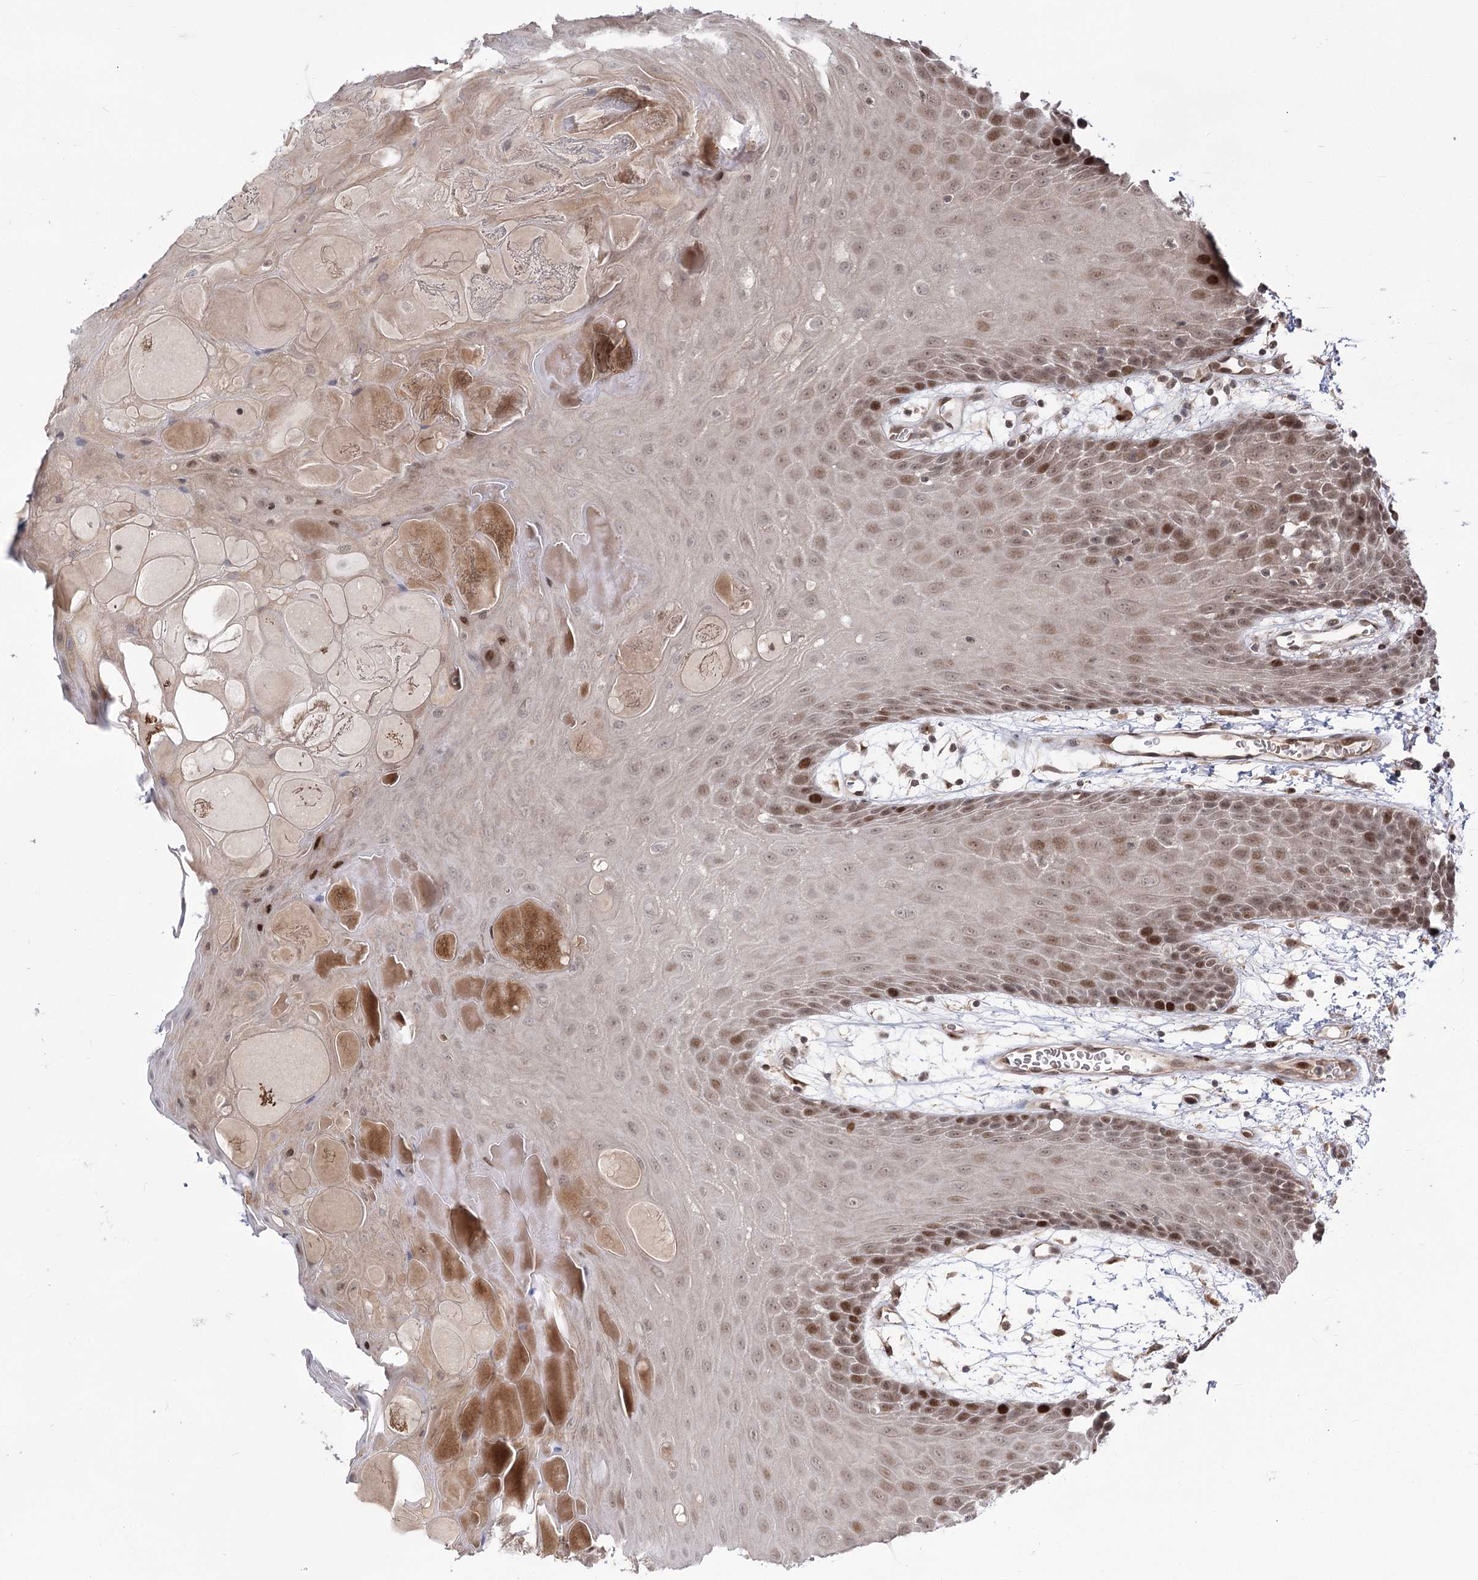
{"staining": {"intensity": "moderate", "quantity": "25%-75%", "location": "nuclear"}, "tissue": "oral mucosa", "cell_type": "Squamous epithelial cells", "image_type": "normal", "snomed": [{"axis": "morphology", "description": "Normal tissue, NOS"}, {"axis": "topography", "description": "Skeletal muscle"}, {"axis": "topography", "description": "Oral tissue"}, {"axis": "topography", "description": "Salivary gland"}, {"axis": "topography", "description": "Peripheral nerve tissue"}], "caption": "Oral mucosa was stained to show a protein in brown. There is medium levels of moderate nuclear positivity in about 25%-75% of squamous epithelial cells.", "gene": "HELQ", "patient": {"sex": "male", "age": 54}}